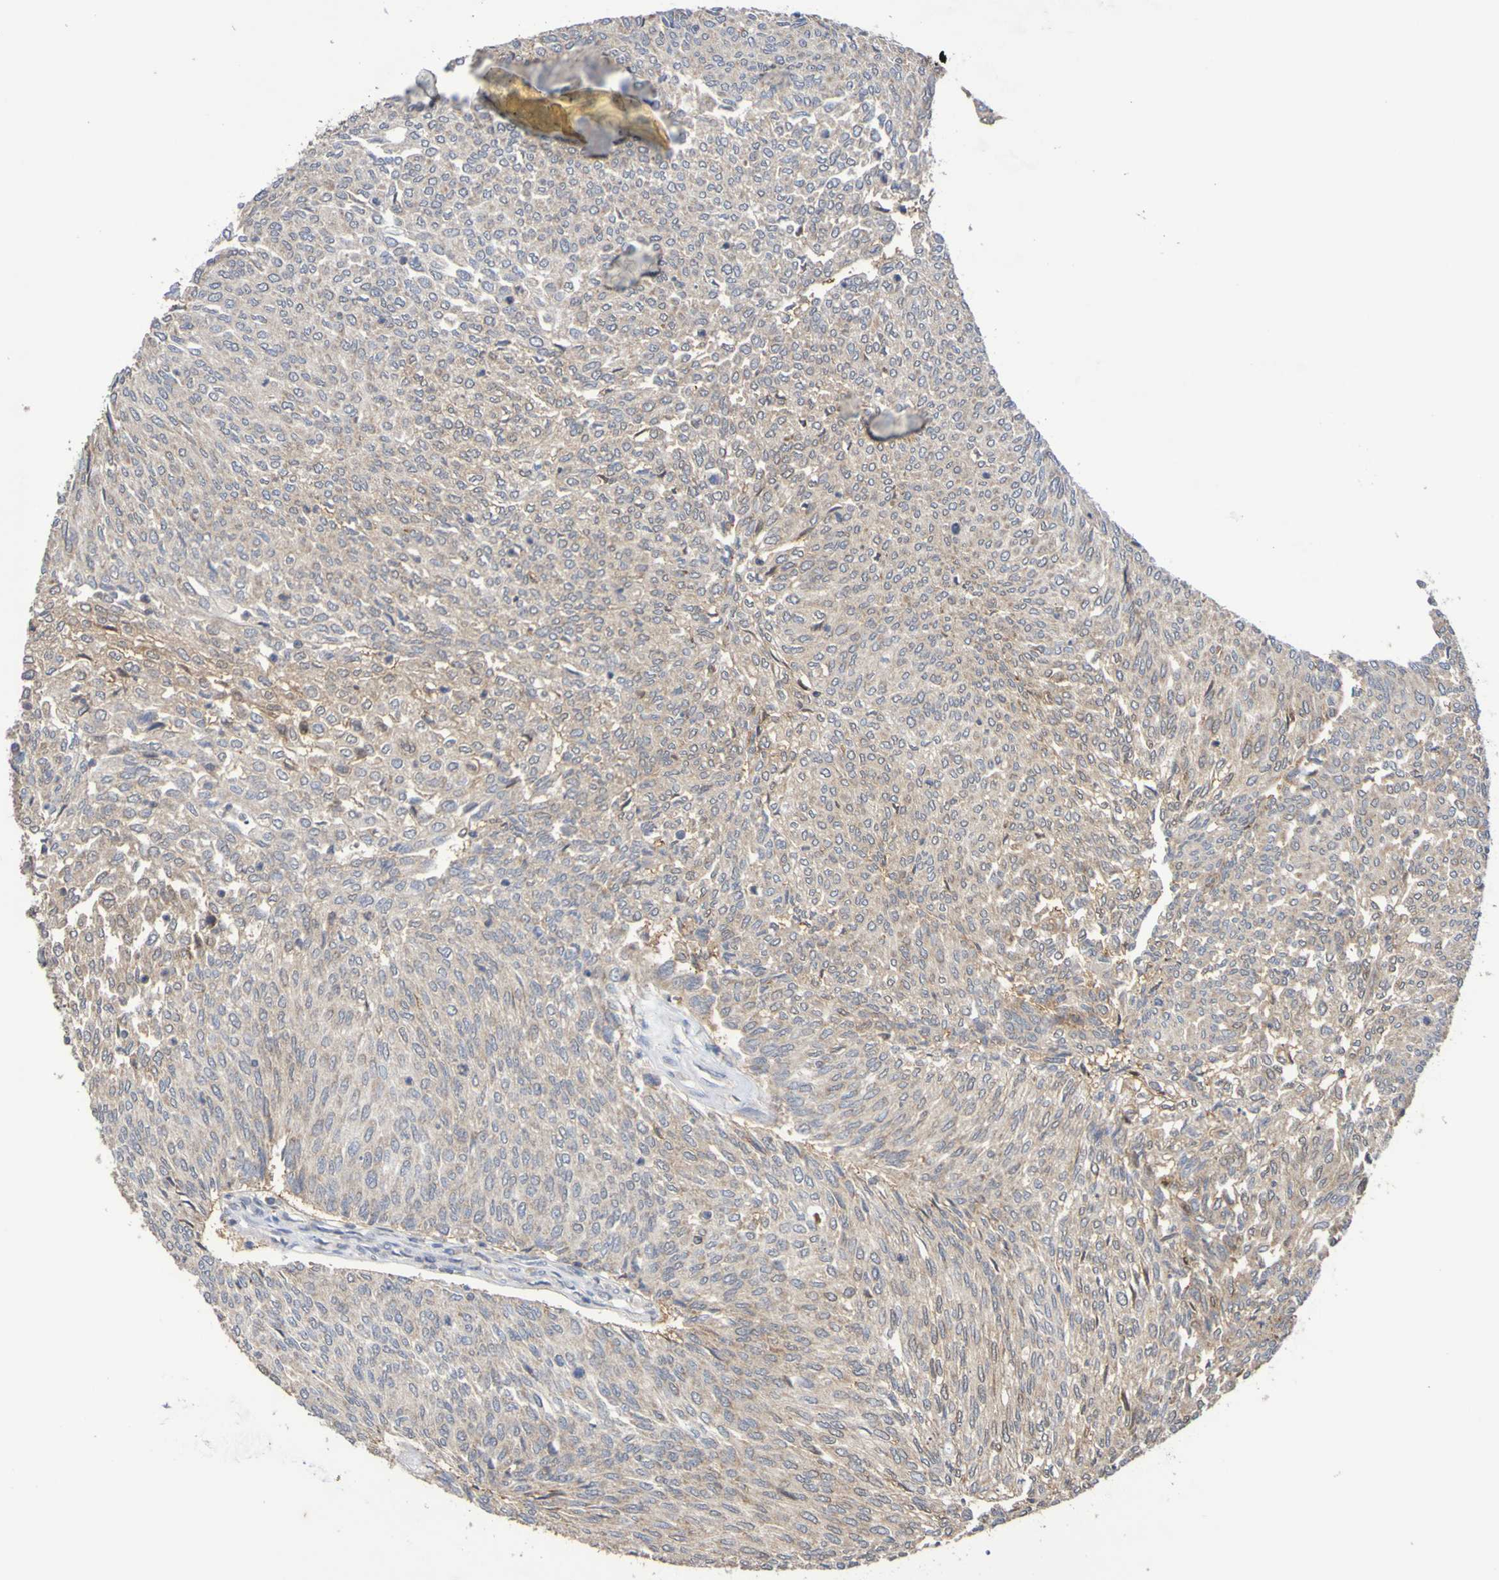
{"staining": {"intensity": "weak", "quantity": ">75%", "location": "cytoplasmic/membranous"}, "tissue": "urothelial cancer", "cell_type": "Tumor cells", "image_type": "cancer", "snomed": [{"axis": "morphology", "description": "Urothelial carcinoma, Low grade"}, {"axis": "topography", "description": "Urinary bladder"}], "caption": "The immunohistochemical stain labels weak cytoplasmic/membranous positivity in tumor cells of urothelial cancer tissue.", "gene": "C3orf18", "patient": {"sex": "female", "age": 79}}